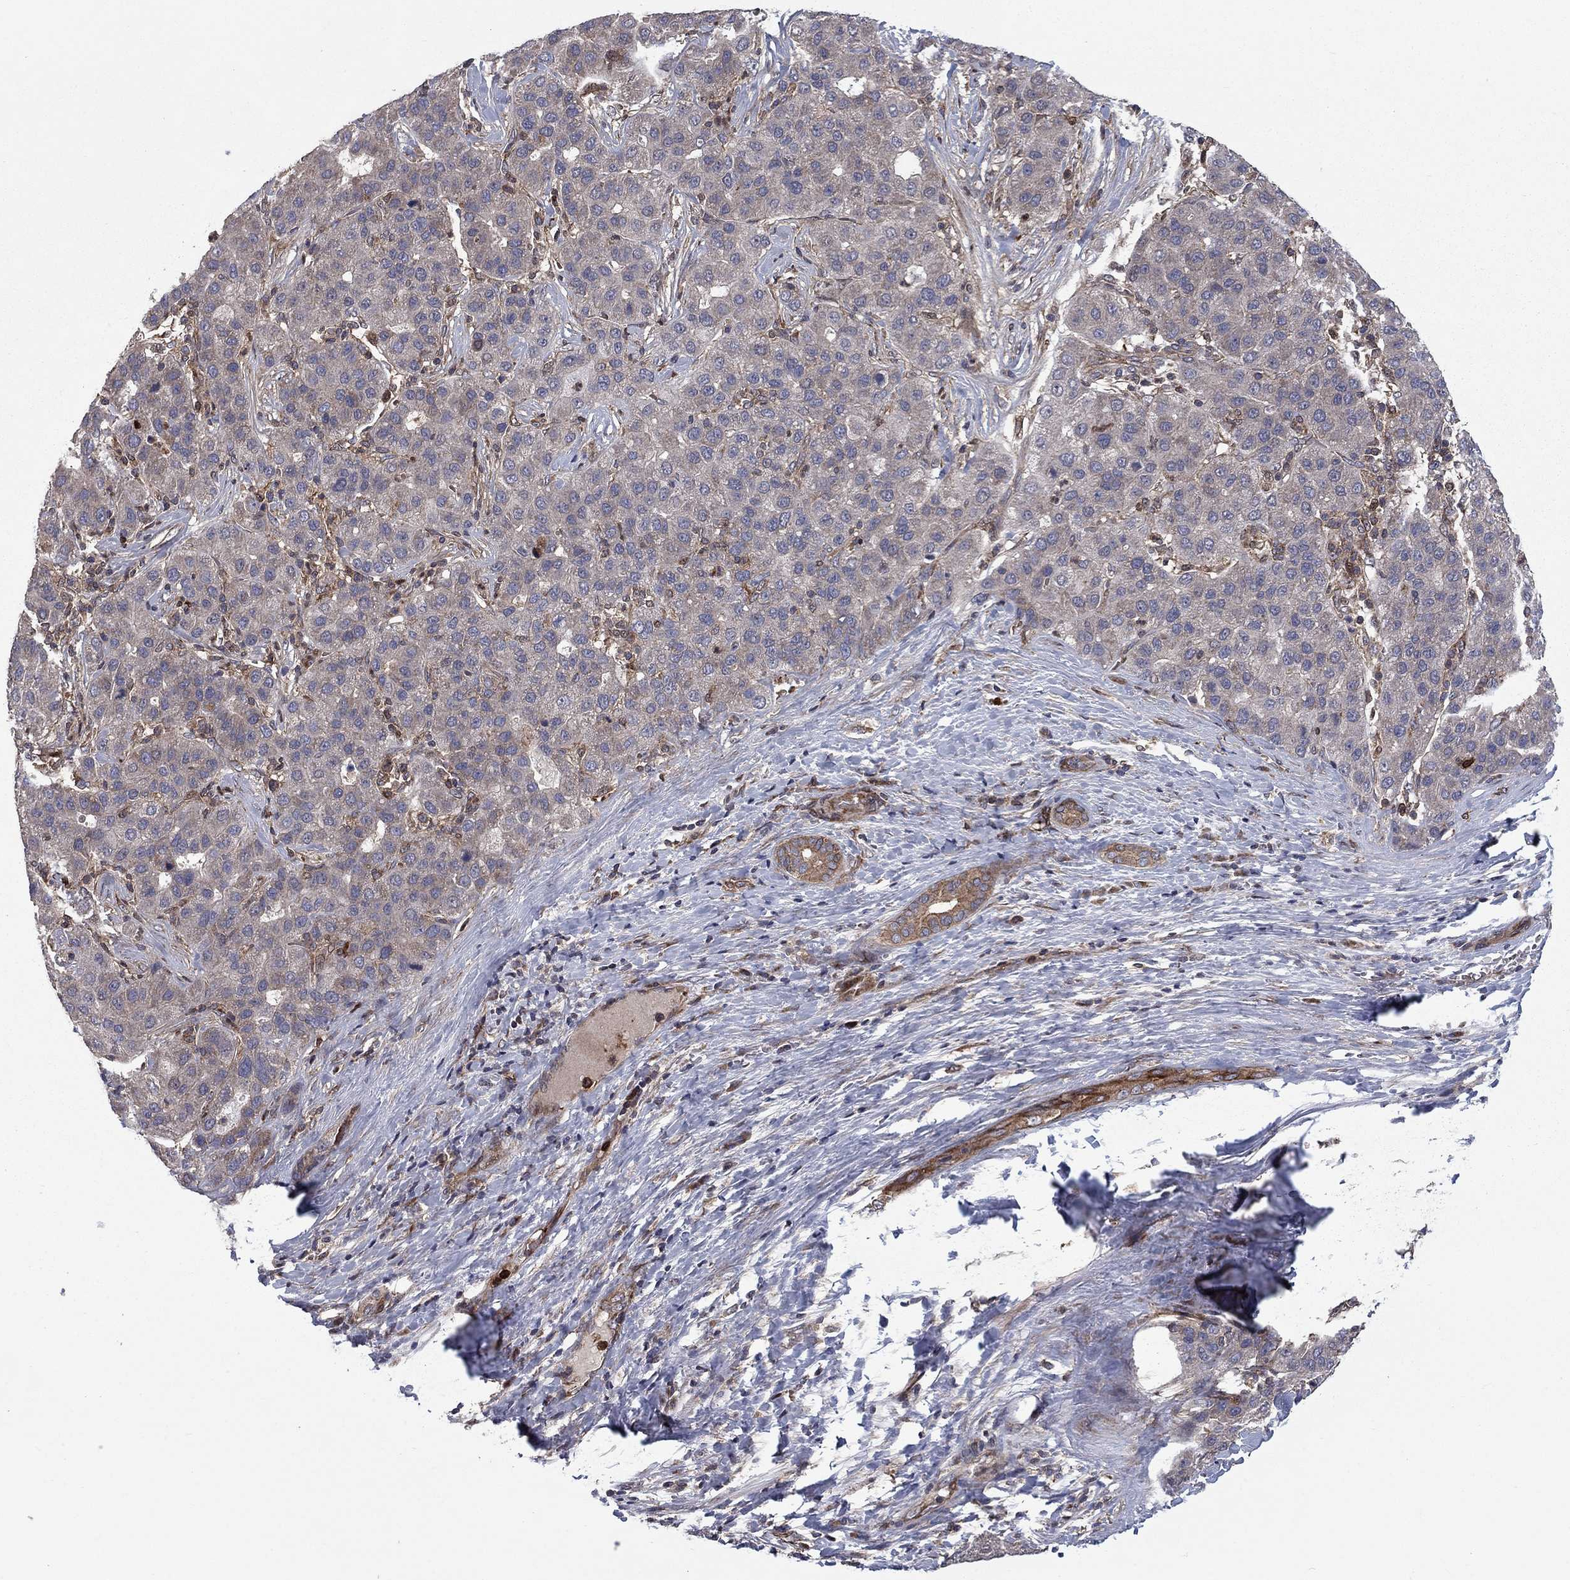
{"staining": {"intensity": "weak", "quantity": "25%-75%", "location": "cytoplasmic/membranous"}, "tissue": "liver cancer", "cell_type": "Tumor cells", "image_type": "cancer", "snomed": [{"axis": "morphology", "description": "Carcinoma, Hepatocellular, NOS"}, {"axis": "topography", "description": "Liver"}], "caption": "Protein analysis of hepatocellular carcinoma (liver) tissue displays weak cytoplasmic/membranous expression in about 25%-75% of tumor cells.", "gene": "HDAC4", "patient": {"sex": "male", "age": 65}}